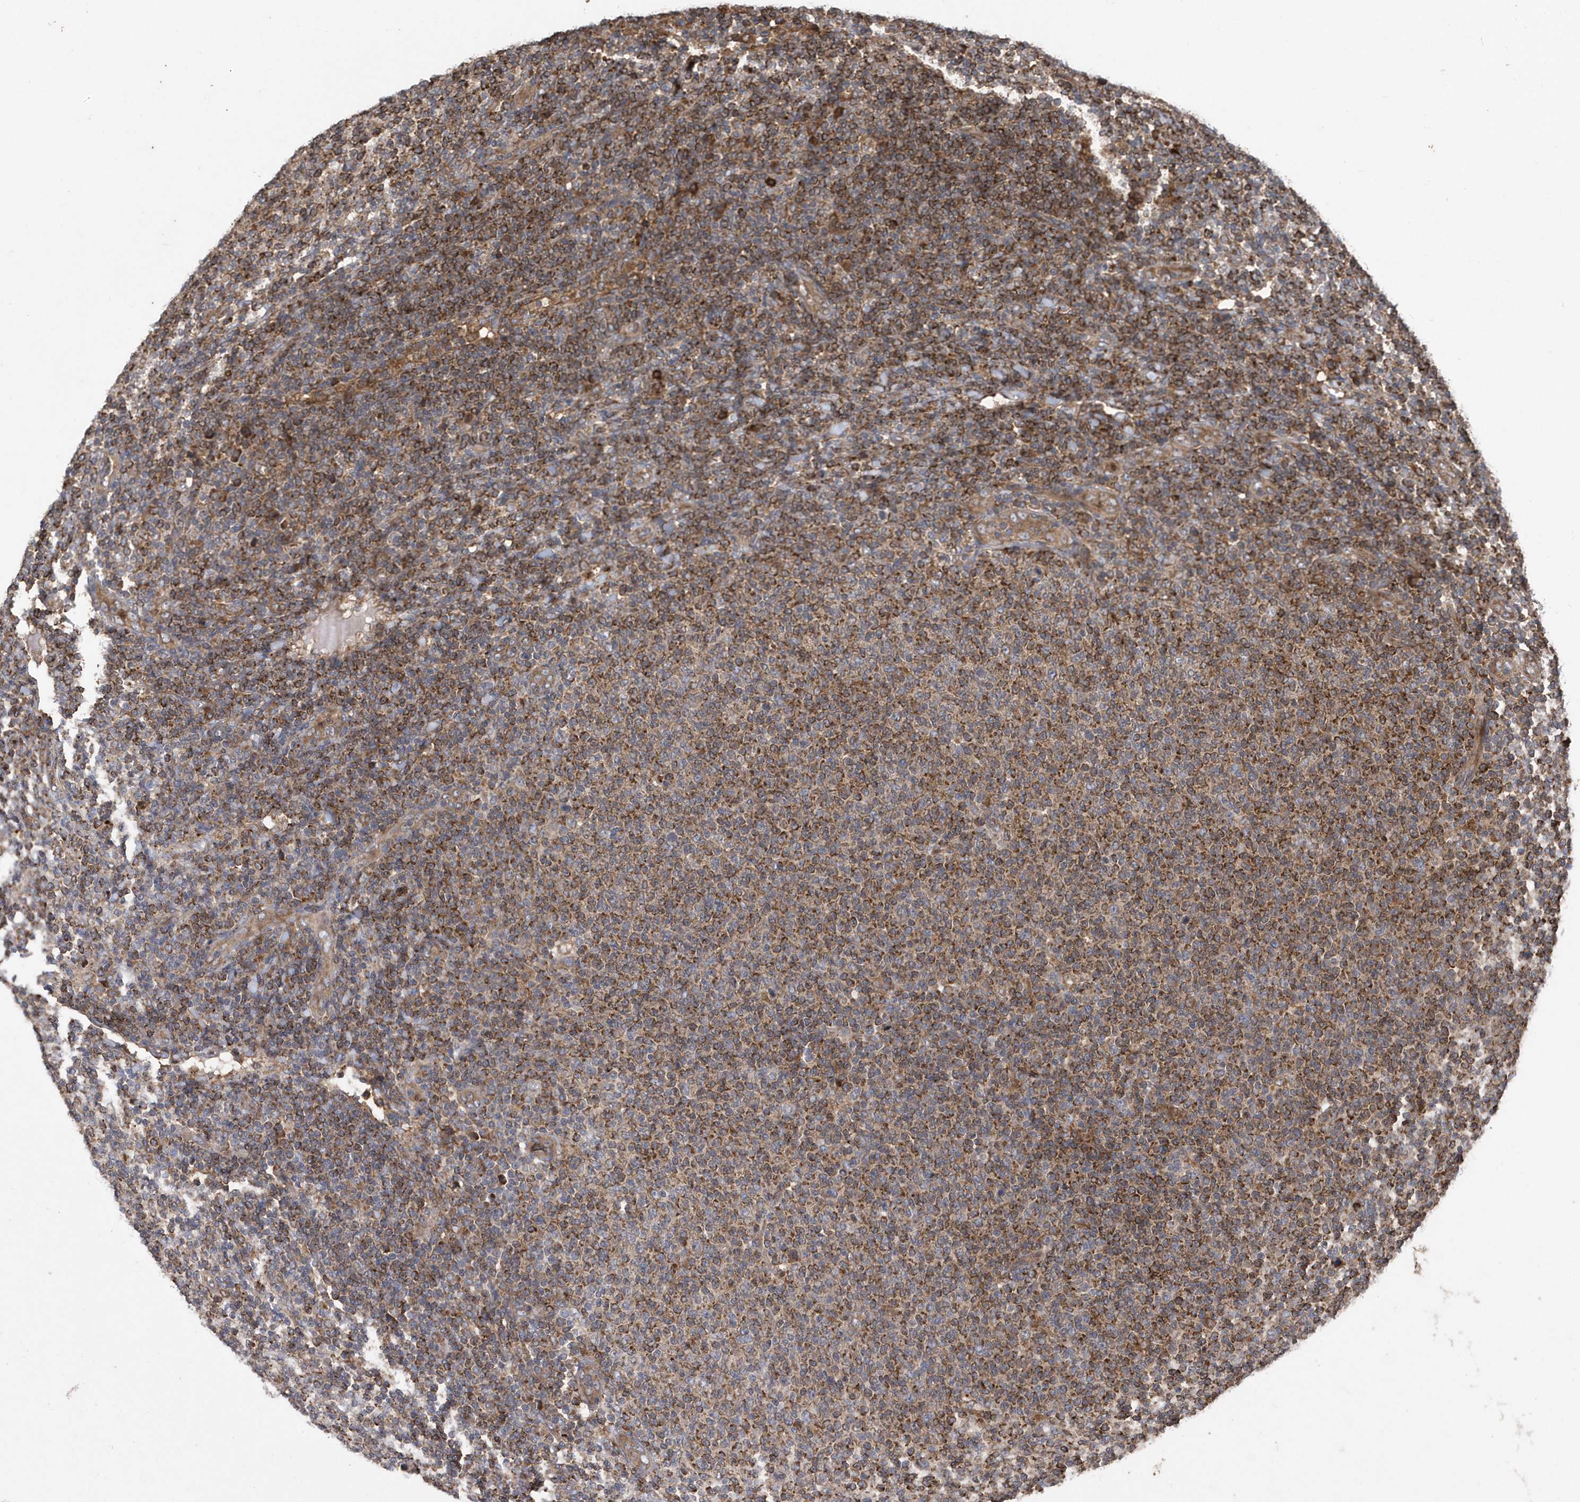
{"staining": {"intensity": "moderate", "quantity": ">75%", "location": "cytoplasmic/membranous"}, "tissue": "lymphoma", "cell_type": "Tumor cells", "image_type": "cancer", "snomed": [{"axis": "morphology", "description": "Malignant lymphoma, non-Hodgkin's type, Low grade"}, {"axis": "topography", "description": "Lymph node"}], "caption": "Human lymphoma stained with a protein marker demonstrates moderate staining in tumor cells.", "gene": "WASHC5", "patient": {"sex": "male", "age": 66}}